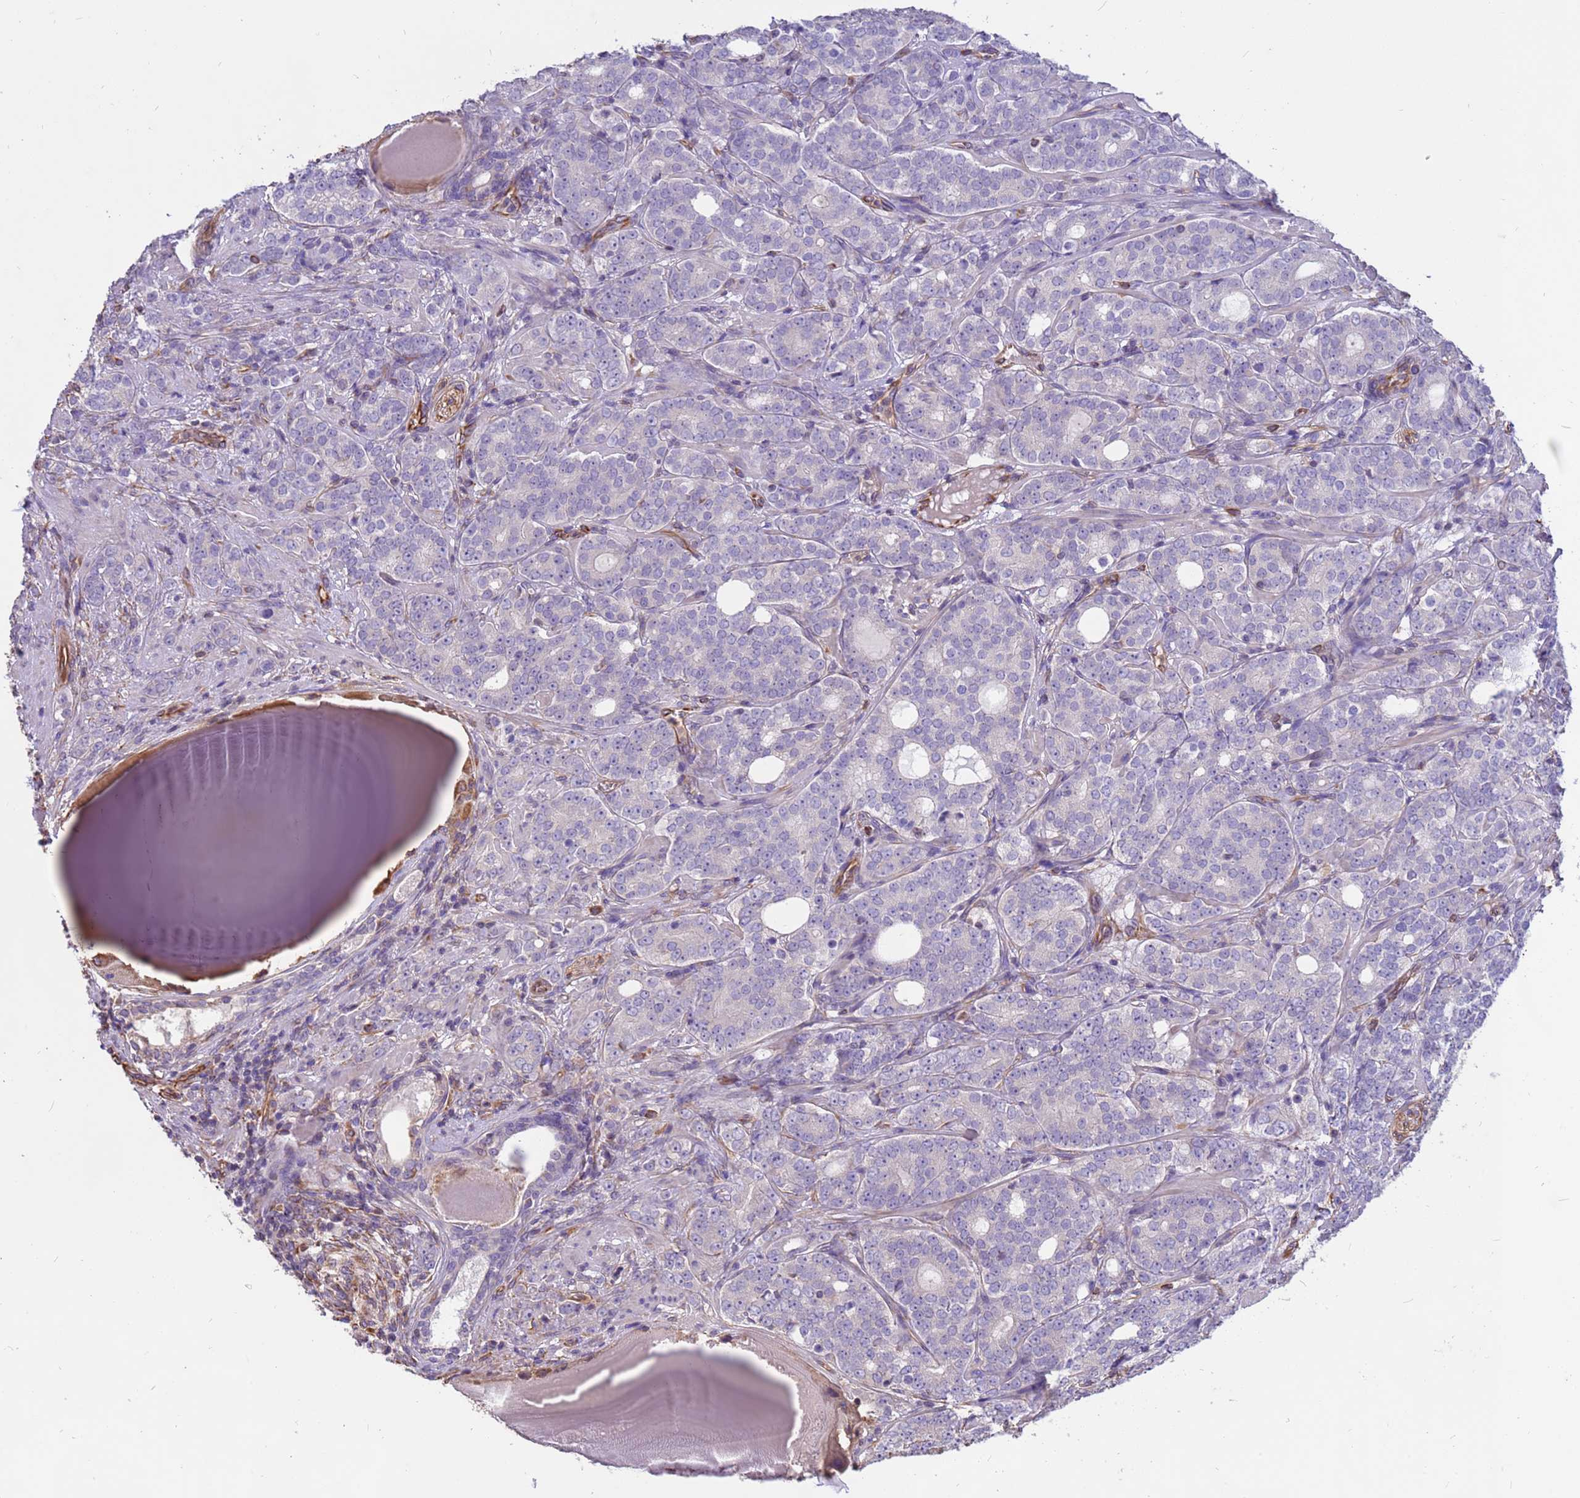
{"staining": {"intensity": "negative", "quantity": "none", "location": "none"}, "tissue": "prostate cancer", "cell_type": "Tumor cells", "image_type": "cancer", "snomed": [{"axis": "morphology", "description": "Adenocarcinoma, High grade"}, {"axis": "topography", "description": "Prostate"}], "caption": "This is an immunohistochemistry photomicrograph of high-grade adenocarcinoma (prostate). There is no staining in tumor cells.", "gene": "TCEAL3", "patient": {"sex": "male", "age": 64}}